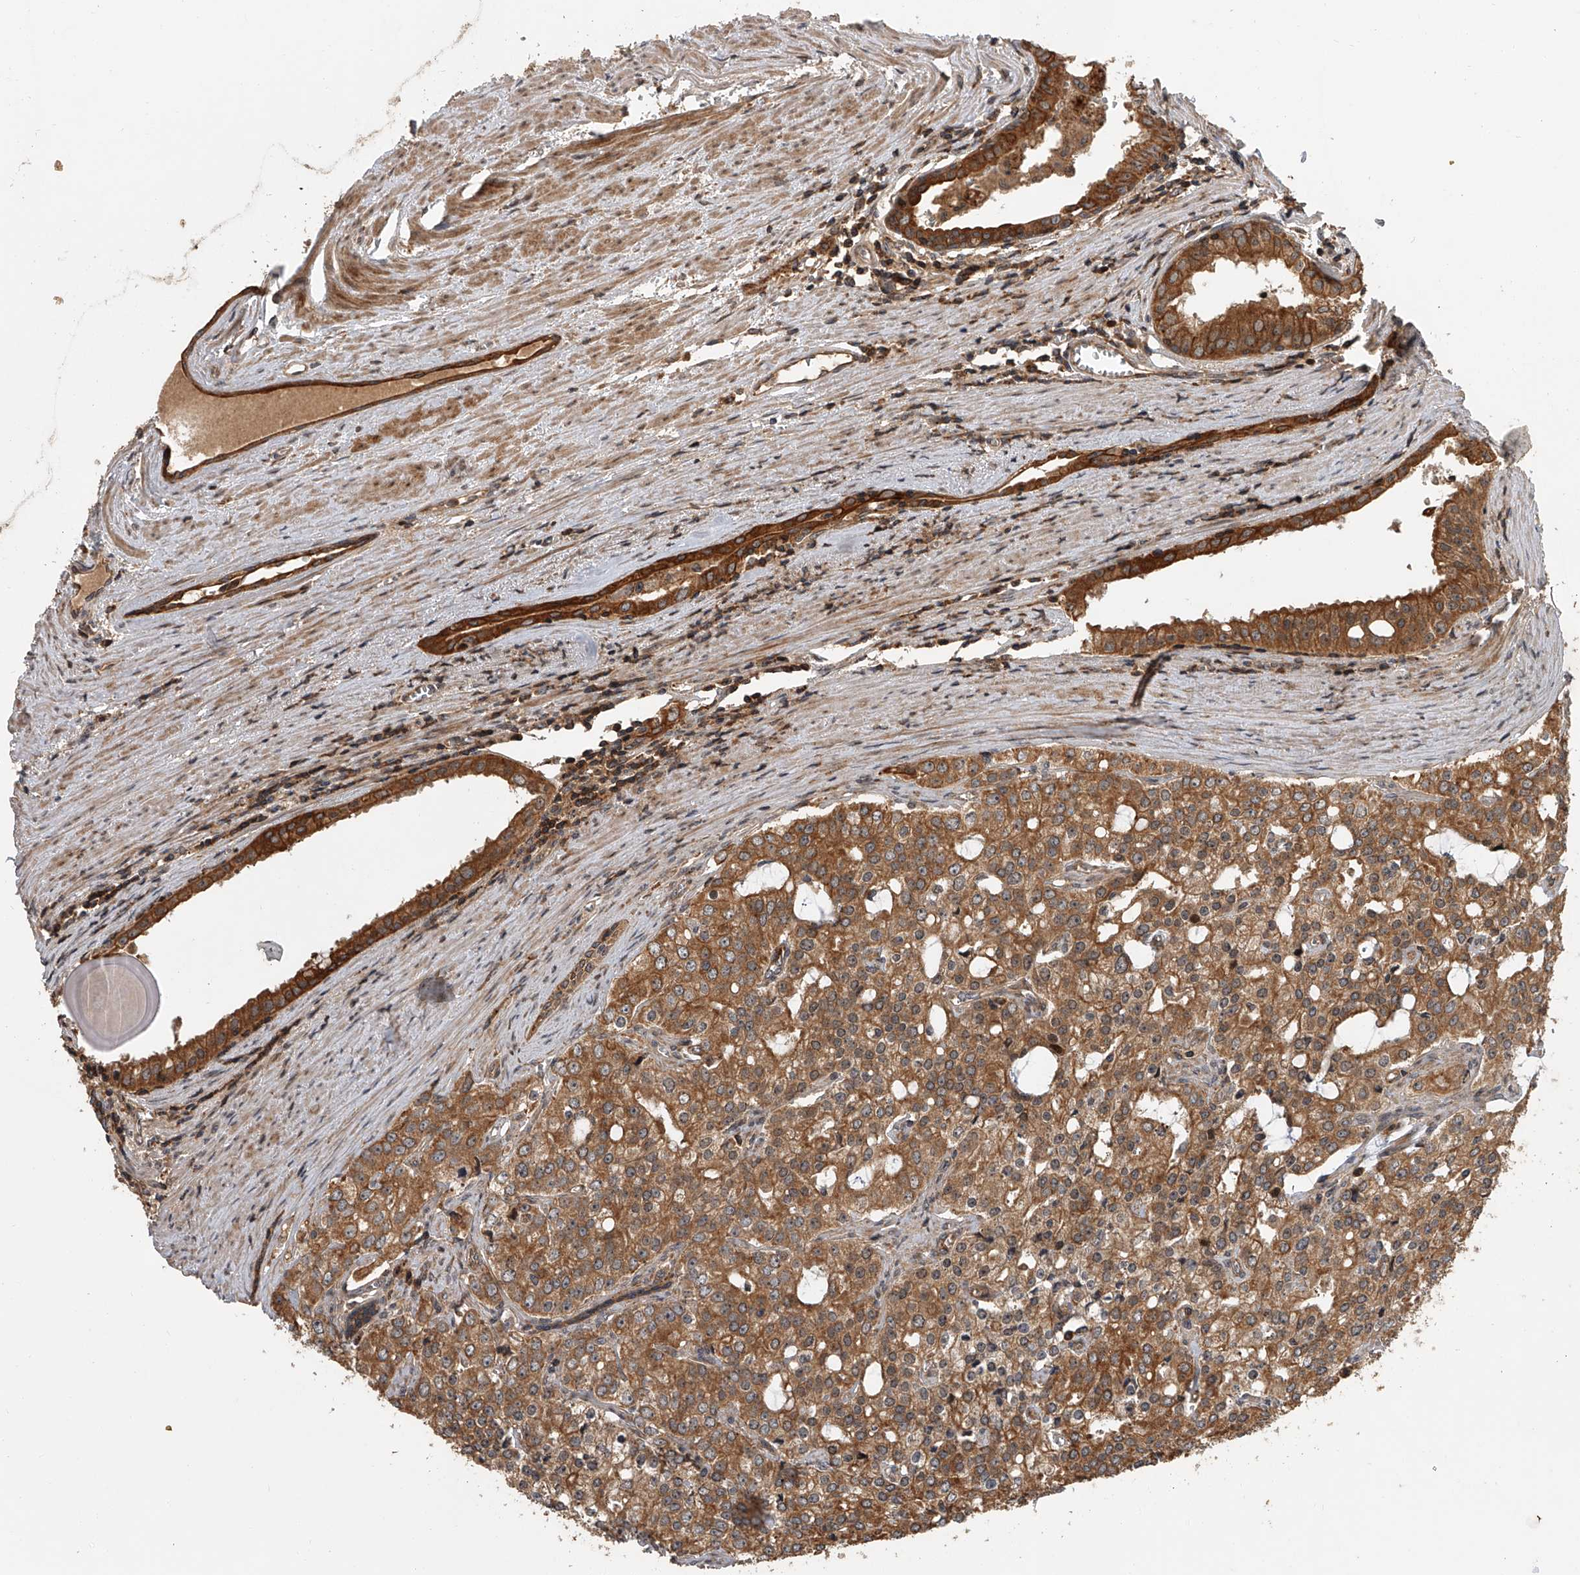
{"staining": {"intensity": "moderate", "quantity": ">75%", "location": "cytoplasmic/membranous"}, "tissue": "prostate cancer", "cell_type": "Tumor cells", "image_type": "cancer", "snomed": [{"axis": "morphology", "description": "Adenocarcinoma, High grade"}, {"axis": "topography", "description": "Prostate"}], "caption": "The immunohistochemical stain shows moderate cytoplasmic/membranous positivity in tumor cells of adenocarcinoma (high-grade) (prostate) tissue. (DAB (3,3'-diaminobenzidine) = brown stain, brightfield microscopy at high magnification).", "gene": "USP47", "patient": {"sex": "male", "age": 68}}